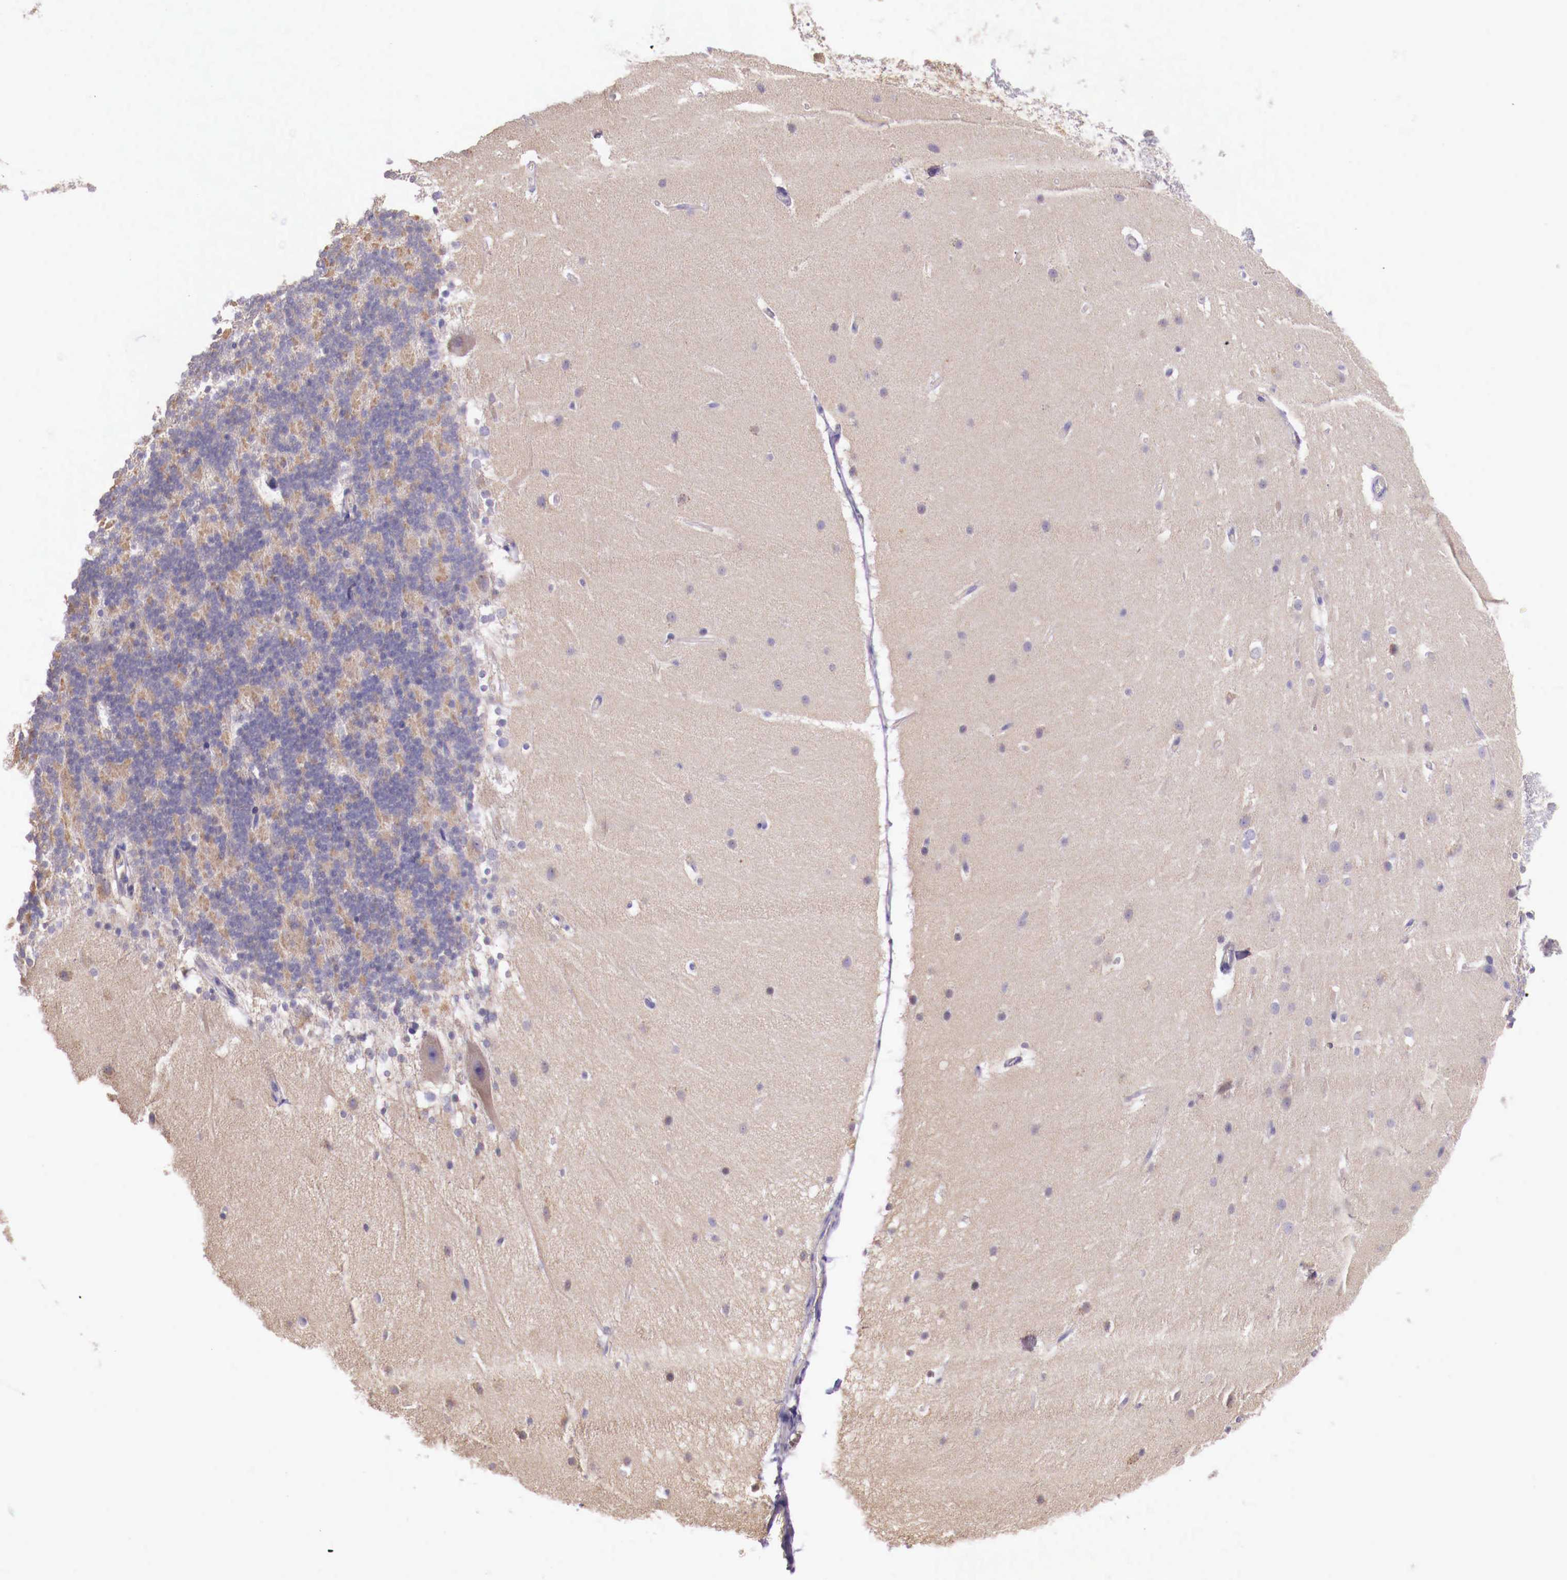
{"staining": {"intensity": "weak", "quantity": "25%-75%", "location": "cytoplasmic/membranous"}, "tissue": "cerebellum", "cell_type": "Cells in granular layer", "image_type": "normal", "snomed": [{"axis": "morphology", "description": "Normal tissue, NOS"}, {"axis": "topography", "description": "Cerebellum"}], "caption": "An image showing weak cytoplasmic/membranous positivity in approximately 25%-75% of cells in granular layer in normal cerebellum, as visualized by brown immunohistochemical staining.", "gene": "GRIPAP1", "patient": {"sex": "female", "age": 19}}